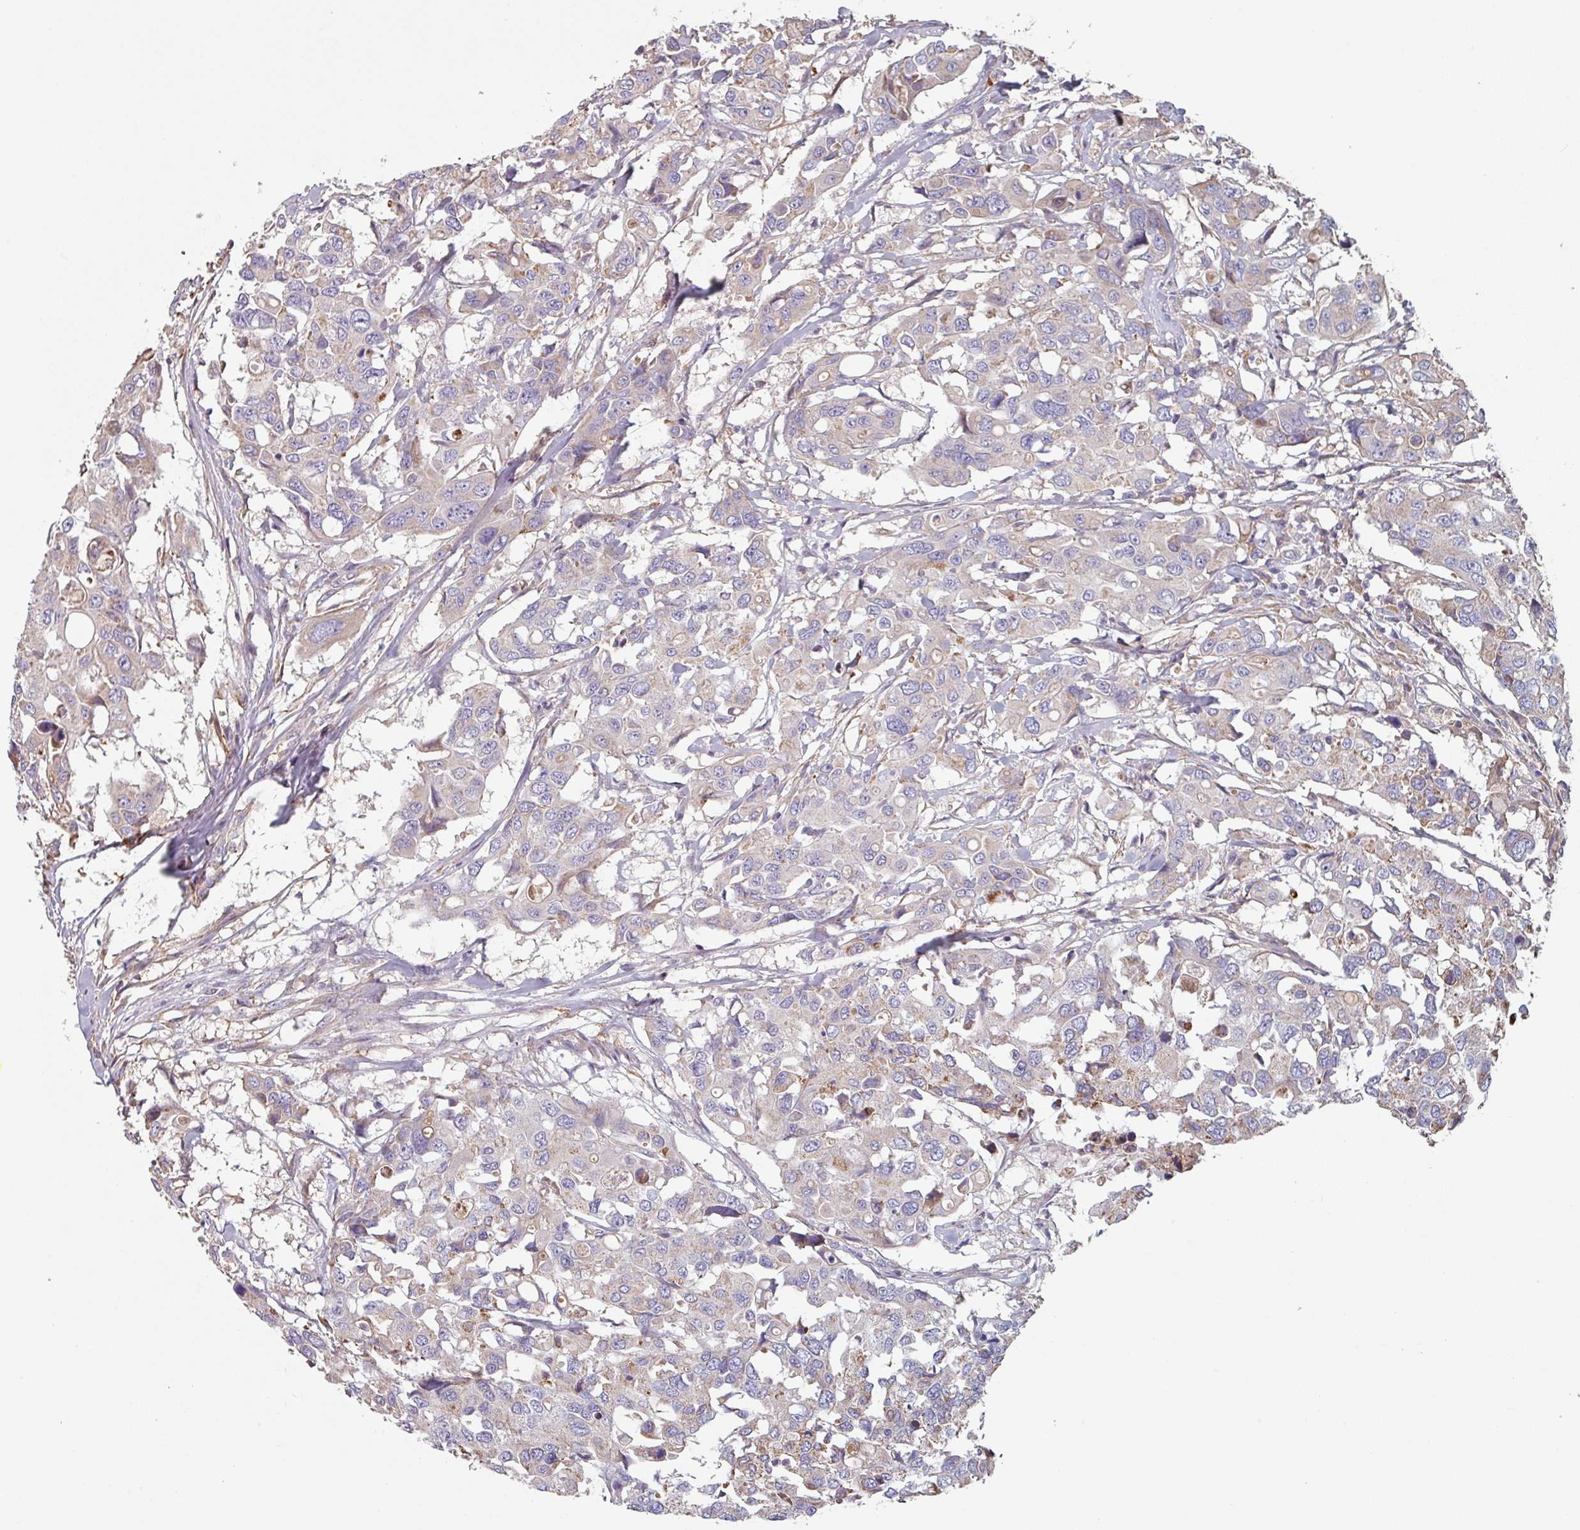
{"staining": {"intensity": "weak", "quantity": "<25%", "location": "cytoplasmic/membranous"}, "tissue": "colorectal cancer", "cell_type": "Tumor cells", "image_type": "cancer", "snomed": [{"axis": "morphology", "description": "Adenocarcinoma, NOS"}, {"axis": "topography", "description": "Colon"}], "caption": "Immunohistochemical staining of colorectal adenocarcinoma reveals no significant staining in tumor cells. (Brightfield microscopy of DAB (3,3'-diaminobenzidine) IHC at high magnification).", "gene": "GSTA4", "patient": {"sex": "male", "age": 77}}